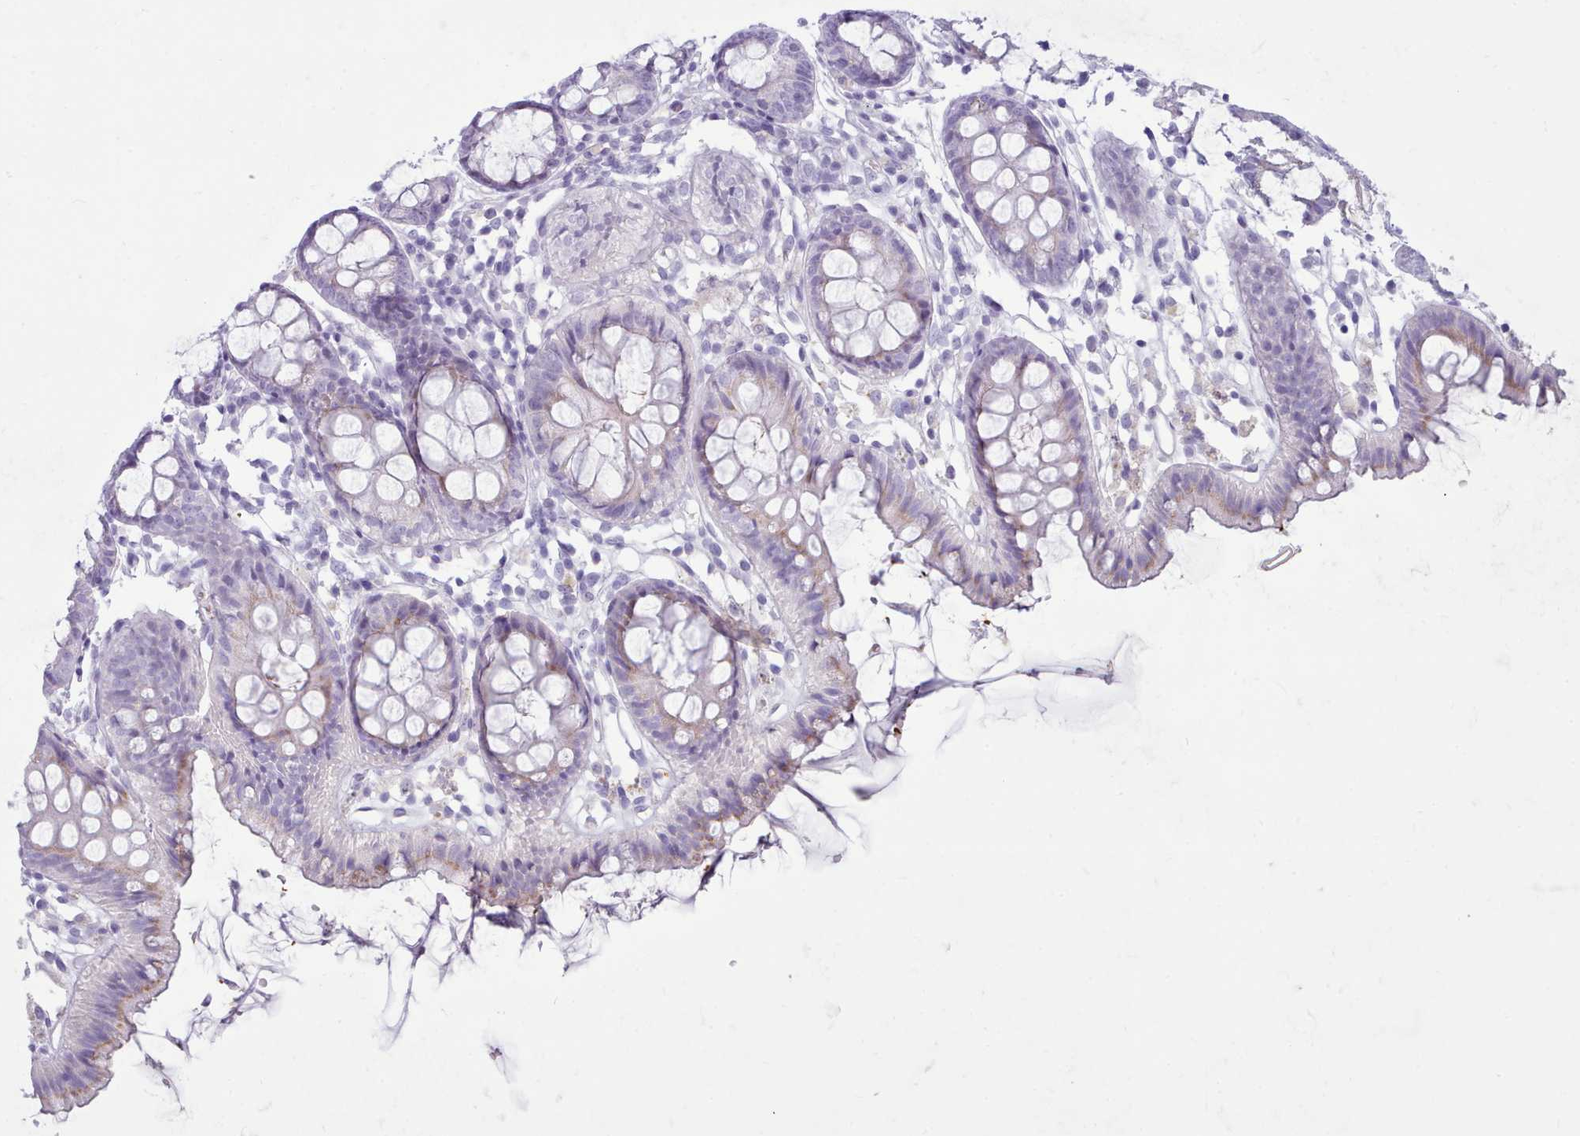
{"staining": {"intensity": "negative", "quantity": "none", "location": "none"}, "tissue": "colon", "cell_type": "Endothelial cells", "image_type": "normal", "snomed": [{"axis": "morphology", "description": "Normal tissue, NOS"}, {"axis": "topography", "description": "Colon"}], "caption": "A high-resolution histopathology image shows IHC staining of benign colon, which displays no significant expression in endothelial cells. The staining was performed using DAB to visualize the protein expression in brown, while the nuclei were stained in blue with hematoxylin (Magnification: 20x).", "gene": "NKX1", "patient": {"sex": "female", "age": 84}}